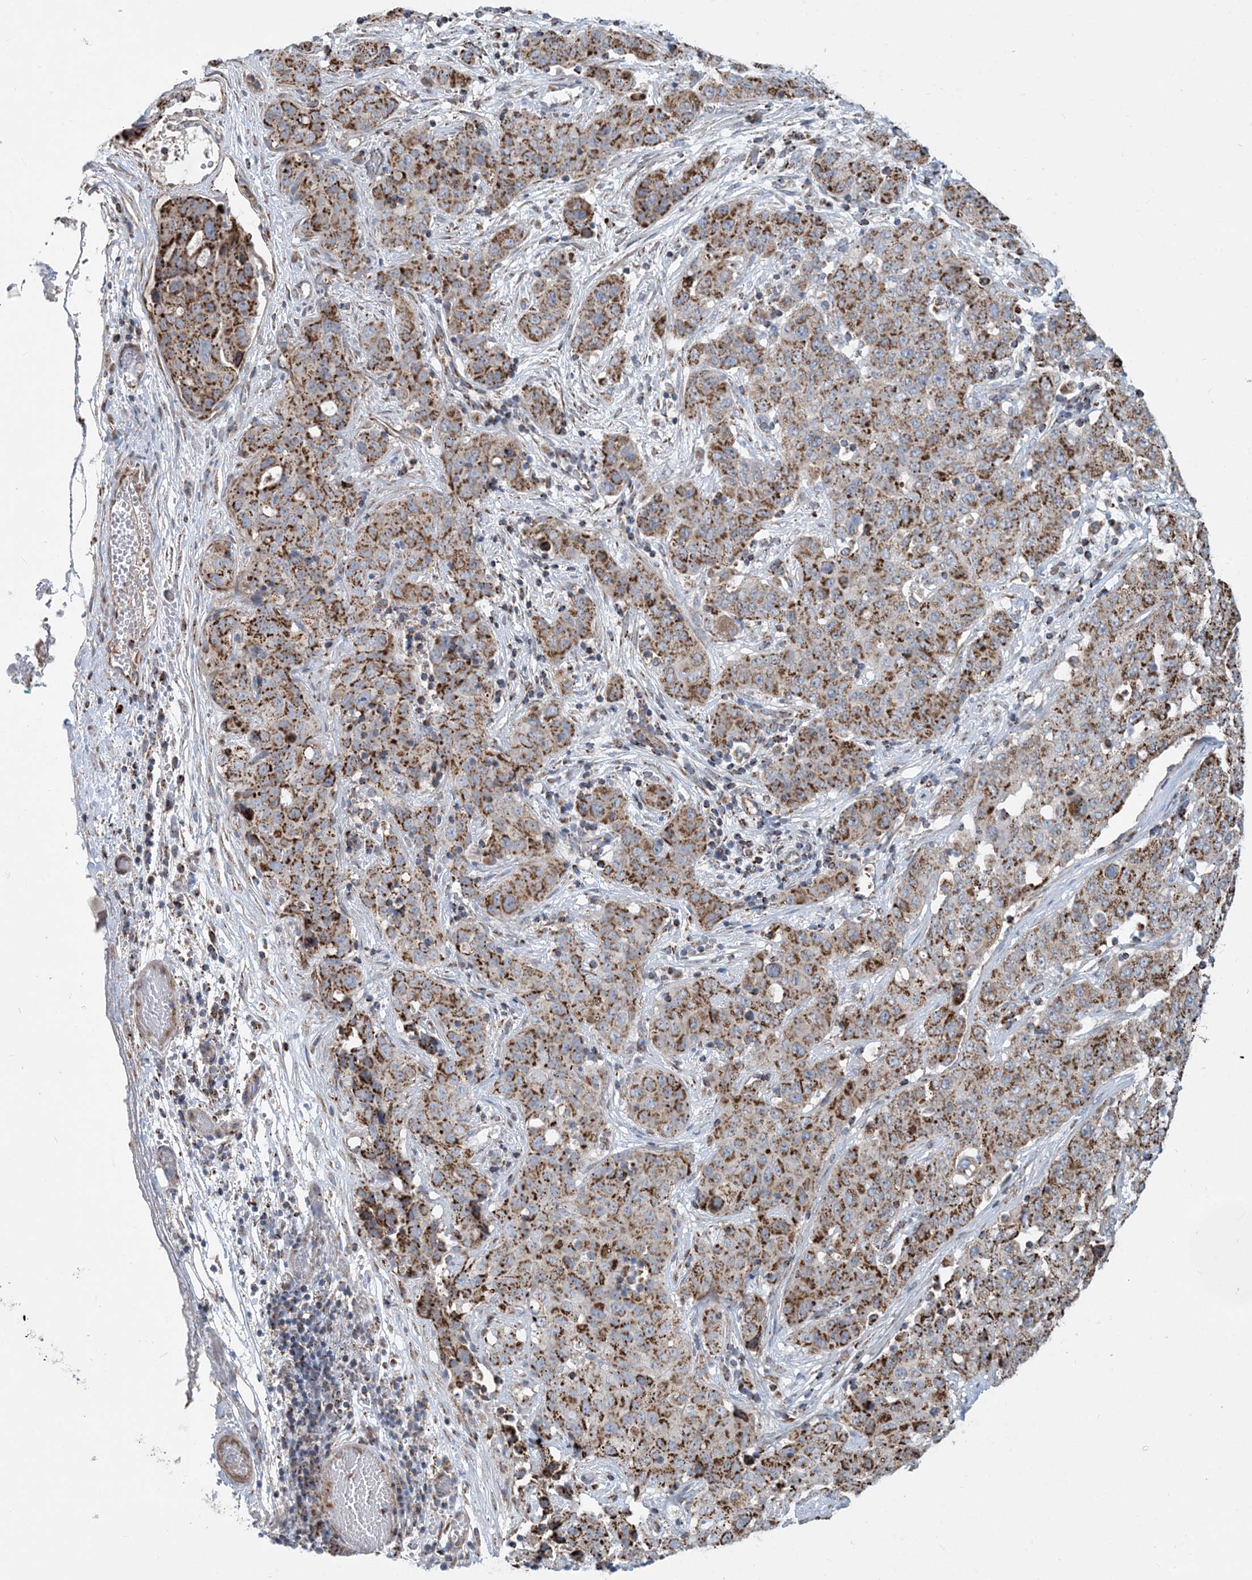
{"staining": {"intensity": "moderate", "quantity": ">75%", "location": "cytoplasmic/membranous"}, "tissue": "stomach cancer", "cell_type": "Tumor cells", "image_type": "cancer", "snomed": [{"axis": "morphology", "description": "Normal tissue, NOS"}, {"axis": "morphology", "description": "Adenocarcinoma, NOS"}, {"axis": "topography", "description": "Lymph node"}, {"axis": "topography", "description": "Stomach"}], "caption": "Adenocarcinoma (stomach) stained with a brown dye shows moderate cytoplasmic/membranous positive staining in about >75% of tumor cells.", "gene": "PCDHGA1", "patient": {"sex": "male", "age": 48}}